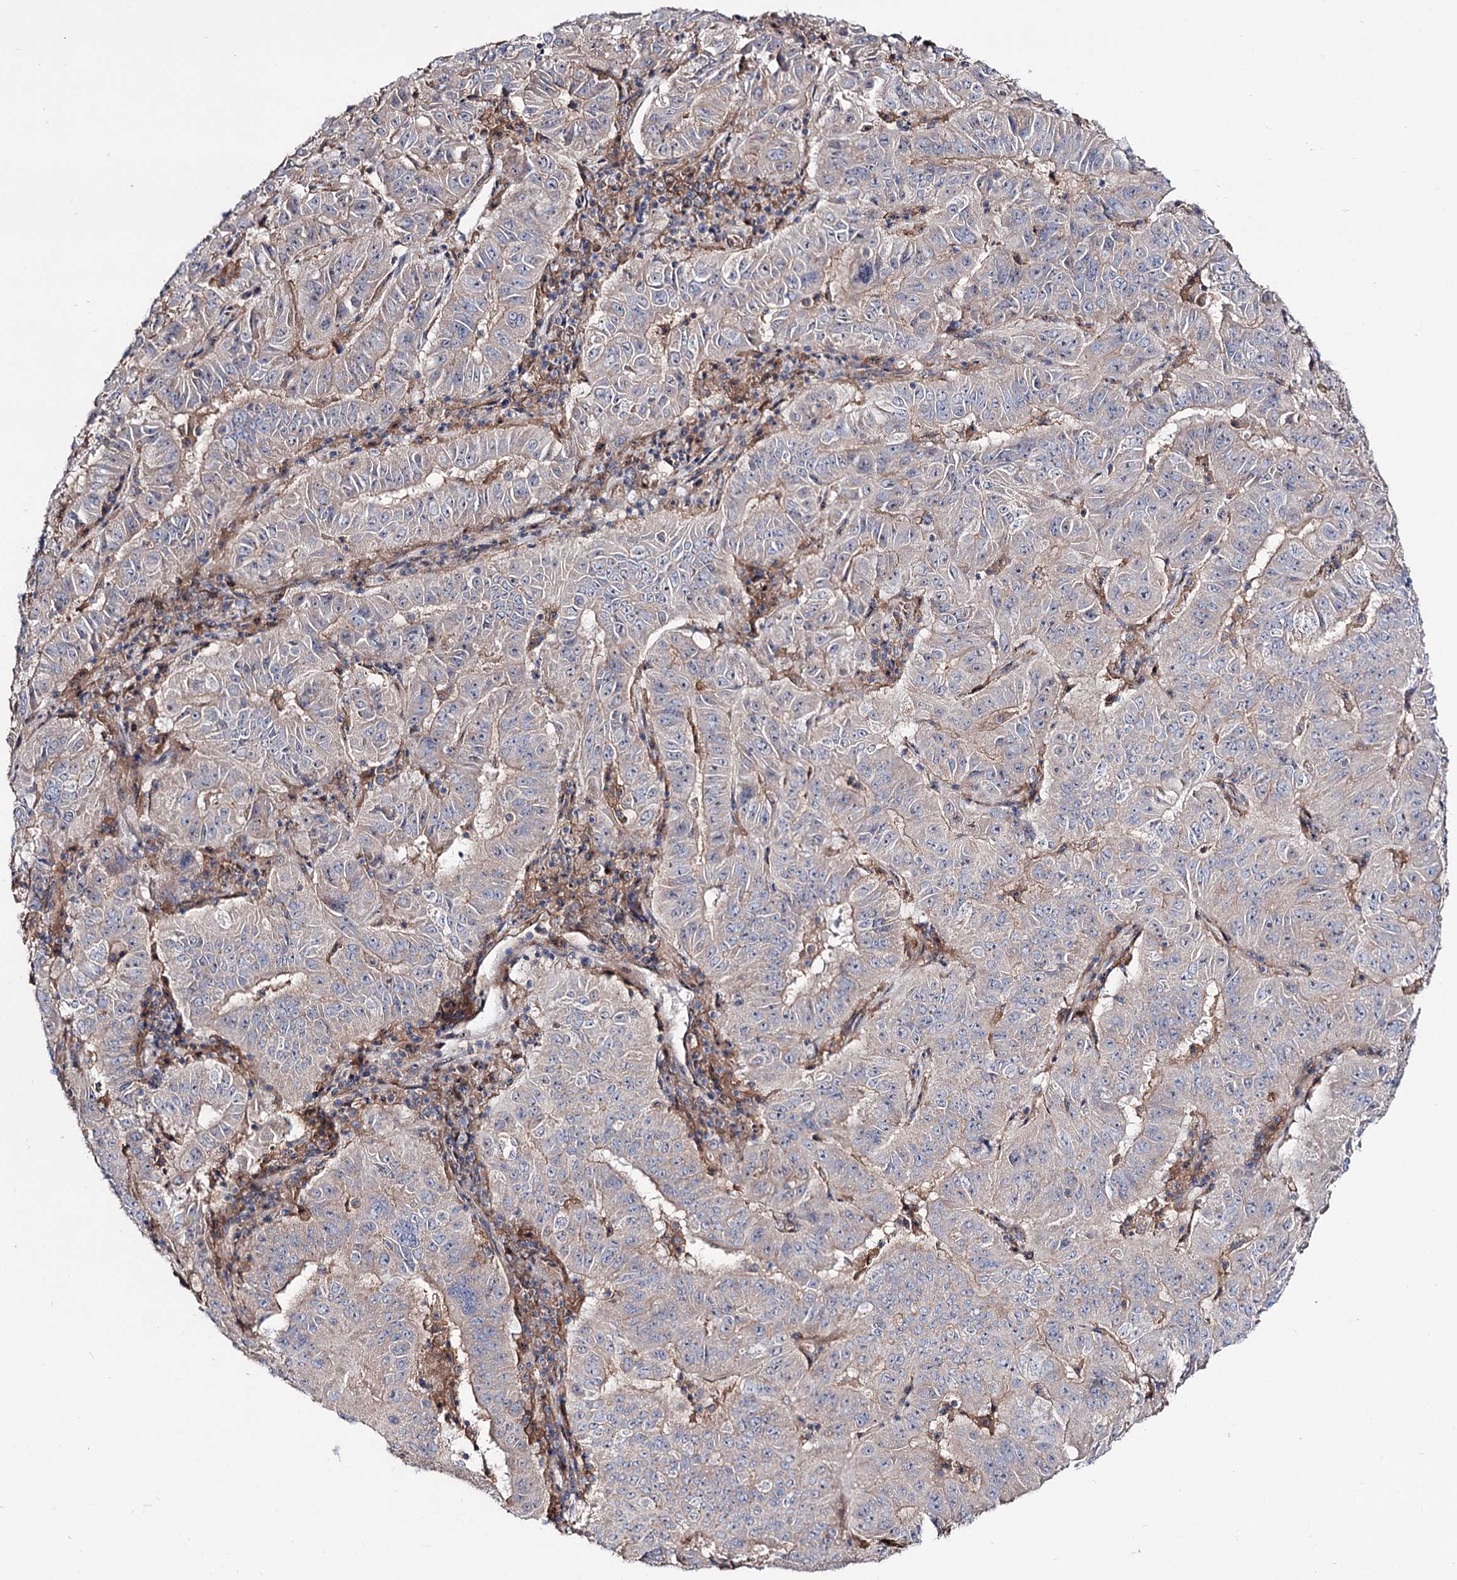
{"staining": {"intensity": "weak", "quantity": "<25%", "location": "cytoplasmic/membranous"}, "tissue": "pancreatic cancer", "cell_type": "Tumor cells", "image_type": "cancer", "snomed": [{"axis": "morphology", "description": "Adenocarcinoma, NOS"}, {"axis": "topography", "description": "Pancreas"}], "caption": "IHC of human pancreatic cancer demonstrates no positivity in tumor cells.", "gene": "SEC24A", "patient": {"sex": "male", "age": 63}}